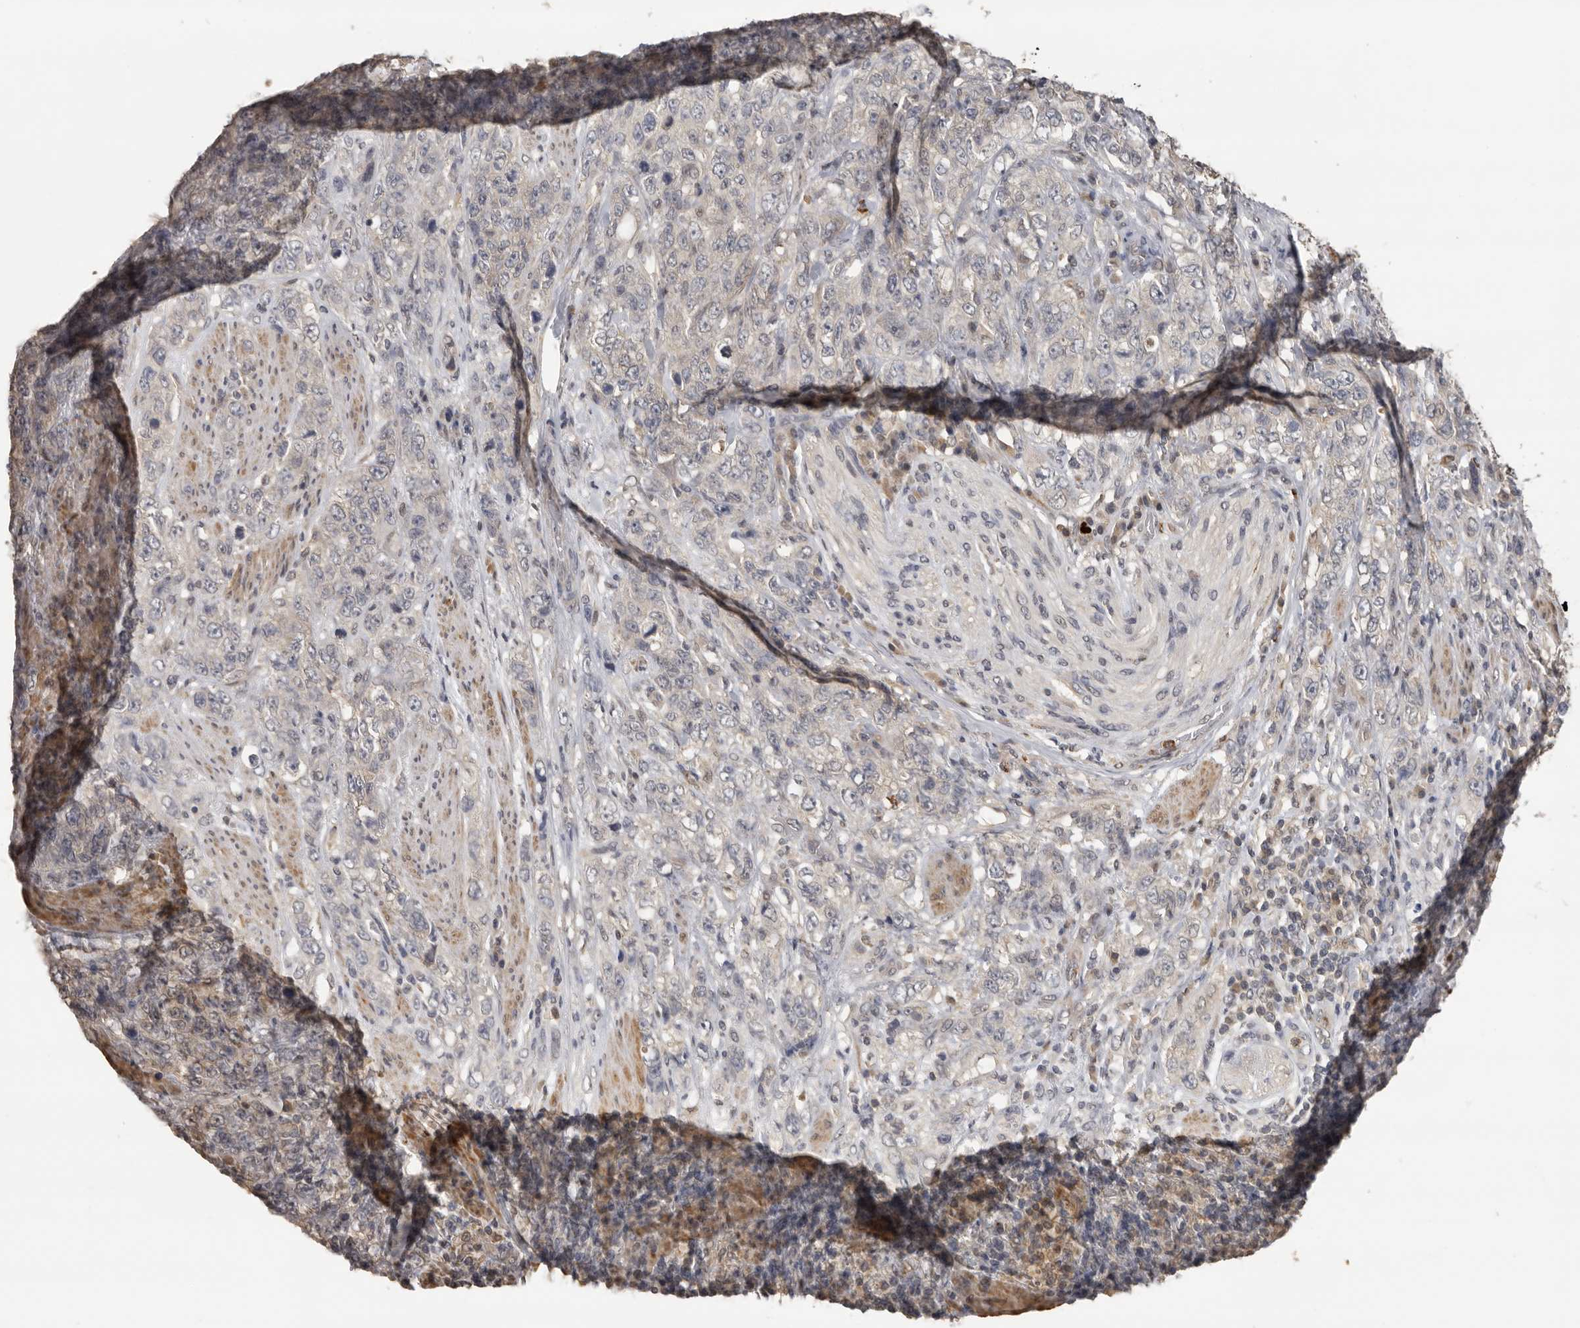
{"staining": {"intensity": "negative", "quantity": "none", "location": "none"}, "tissue": "stomach cancer", "cell_type": "Tumor cells", "image_type": "cancer", "snomed": [{"axis": "morphology", "description": "Adenocarcinoma, NOS"}, {"axis": "topography", "description": "Stomach"}], "caption": "Stomach adenocarcinoma stained for a protein using immunohistochemistry reveals no staining tumor cells.", "gene": "KIF2B", "patient": {"sex": "male", "age": 48}}